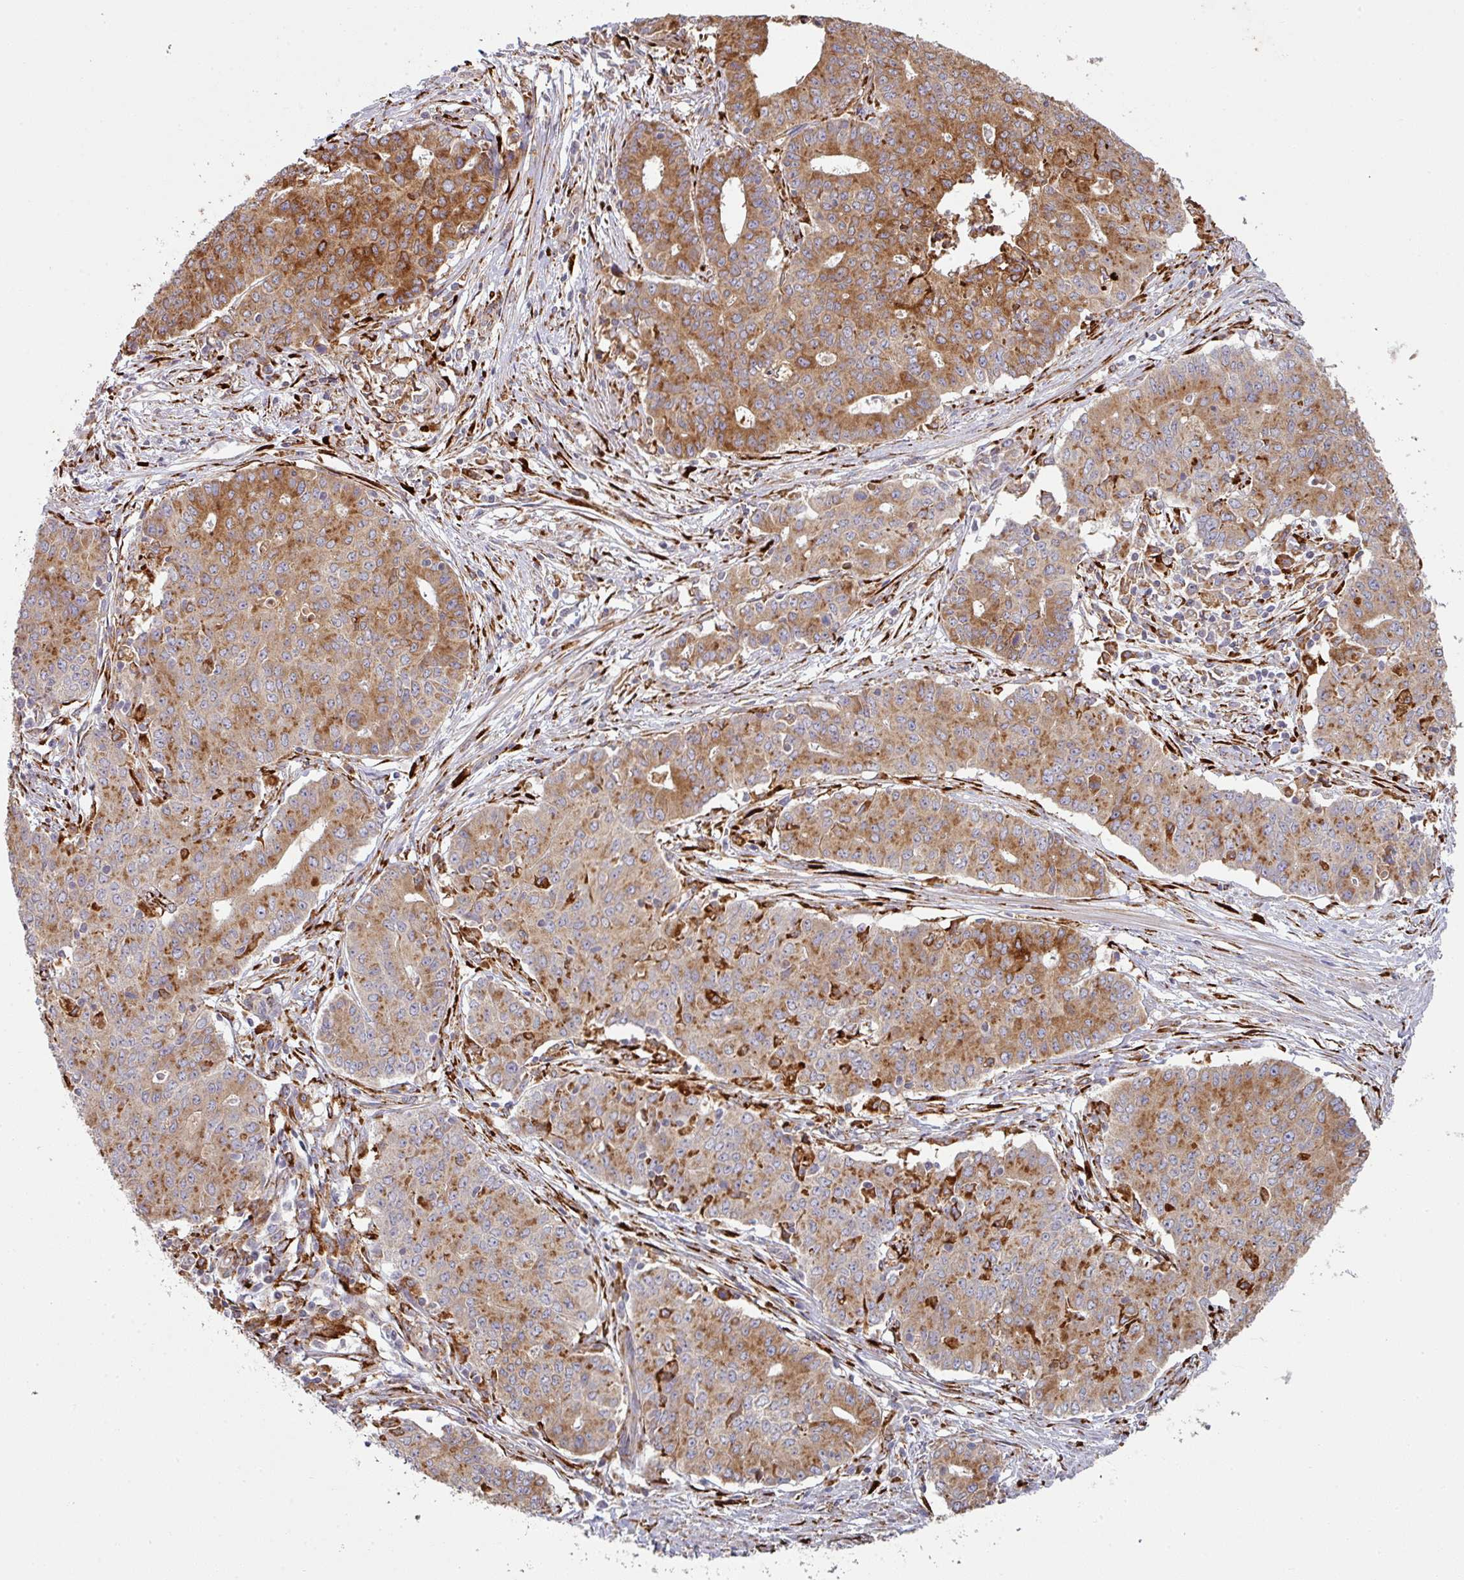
{"staining": {"intensity": "strong", "quantity": "25%-75%", "location": "cytoplasmic/membranous"}, "tissue": "endometrial cancer", "cell_type": "Tumor cells", "image_type": "cancer", "snomed": [{"axis": "morphology", "description": "Adenocarcinoma, NOS"}, {"axis": "topography", "description": "Endometrium"}], "caption": "Immunohistochemistry photomicrograph of neoplastic tissue: endometrial adenocarcinoma stained using immunohistochemistry reveals high levels of strong protein expression localized specifically in the cytoplasmic/membranous of tumor cells, appearing as a cytoplasmic/membranous brown color.", "gene": "ZNF268", "patient": {"sex": "female", "age": 59}}